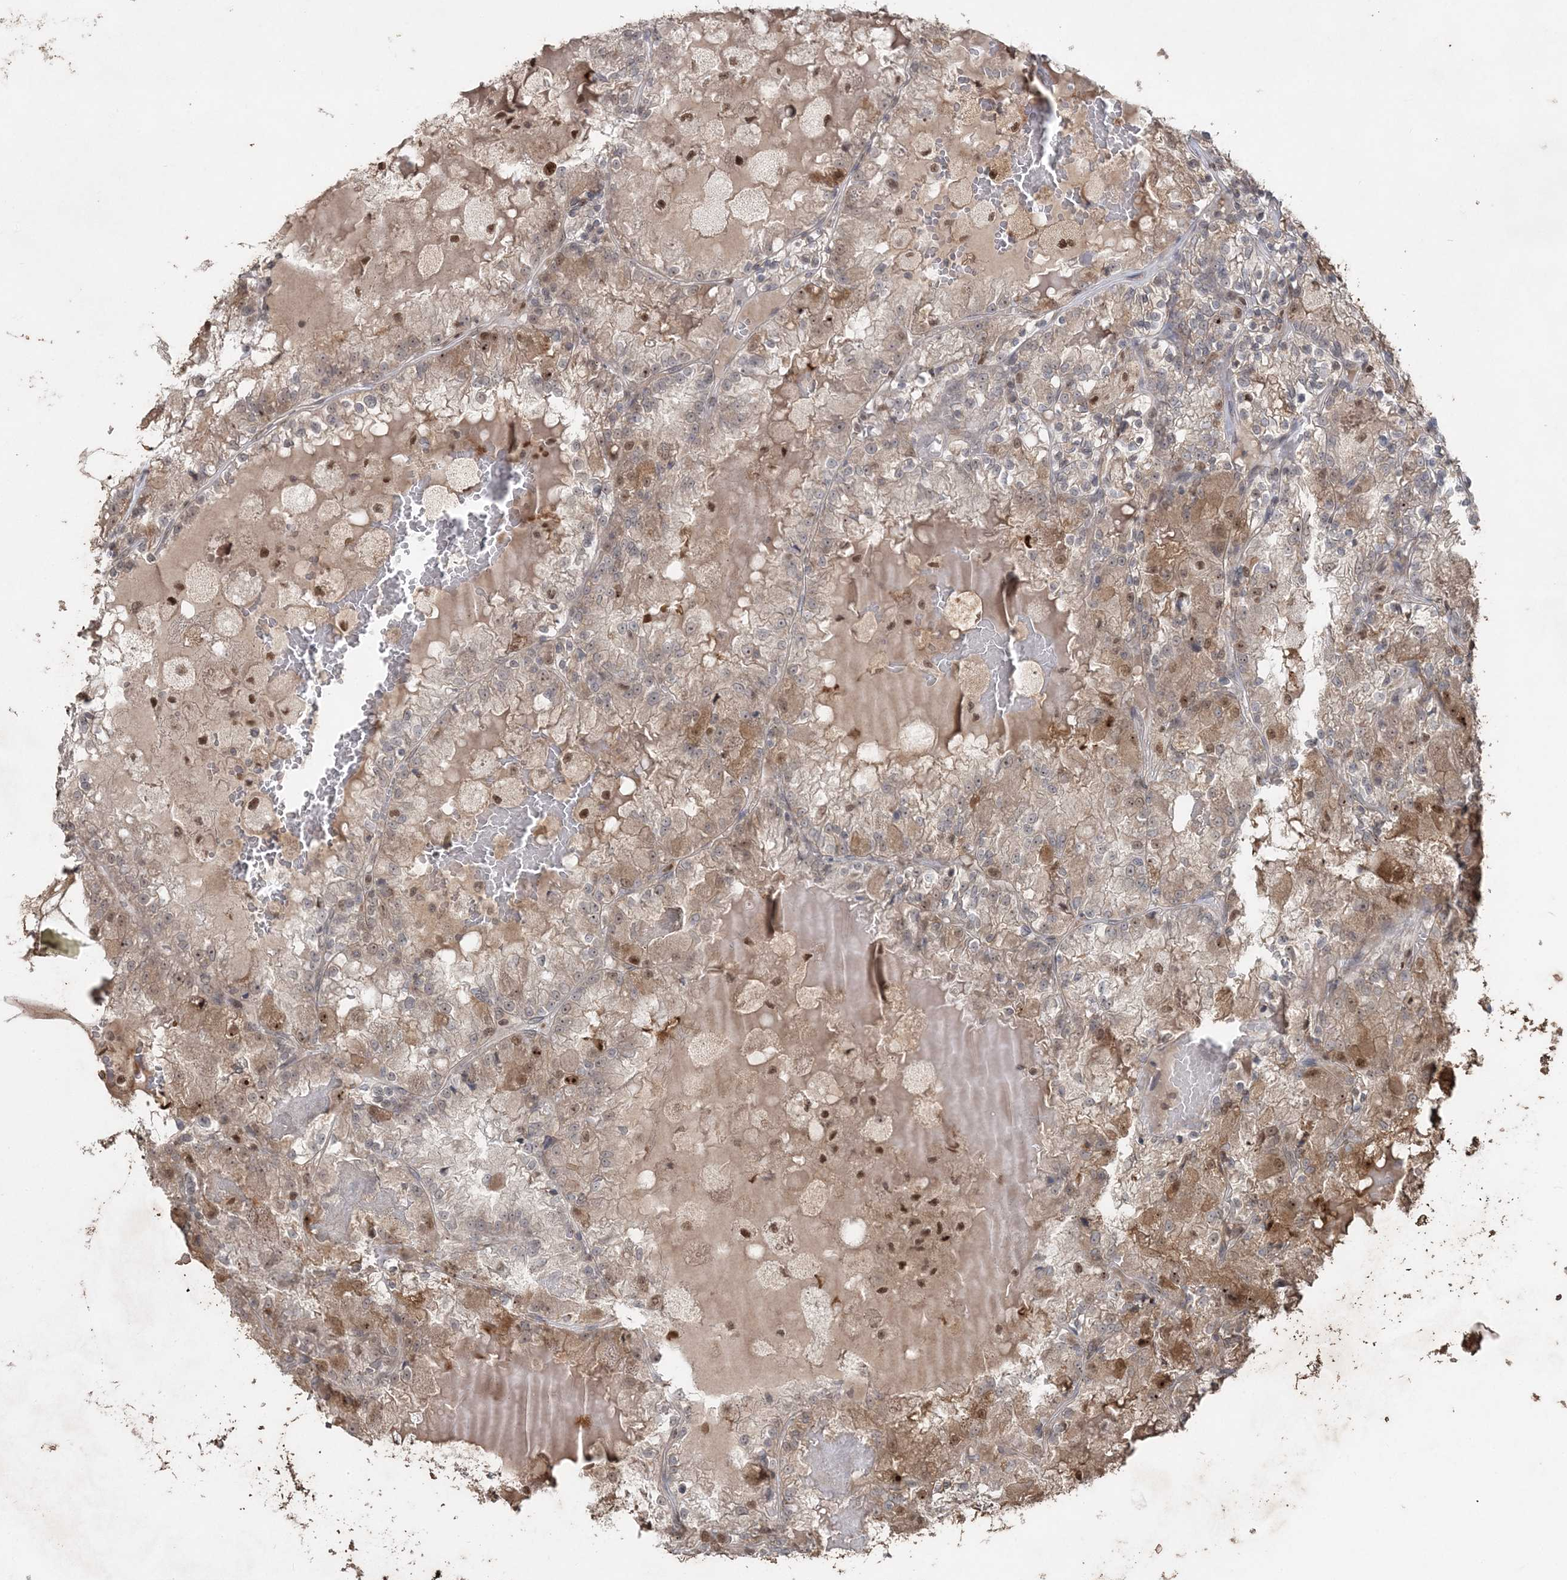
{"staining": {"intensity": "weak", "quantity": "<25%", "location": "cytoplasmic/membranous"}, "tissue": "renal cancer", "cell_type": "Tumor cells", "image_type": "cancer", "snomed": [{"axis": "morphology", "description": "Adenocarcinoma, NOS"}, {"axis": "topography", "description": "Kidney"}], "caption": "A photomicrograph of renal adenocarcinoma stained for a protein shows no brown staining in tumor cells.", "gene": "SLU7", "patient": {"sex": "female", "age": 56}}